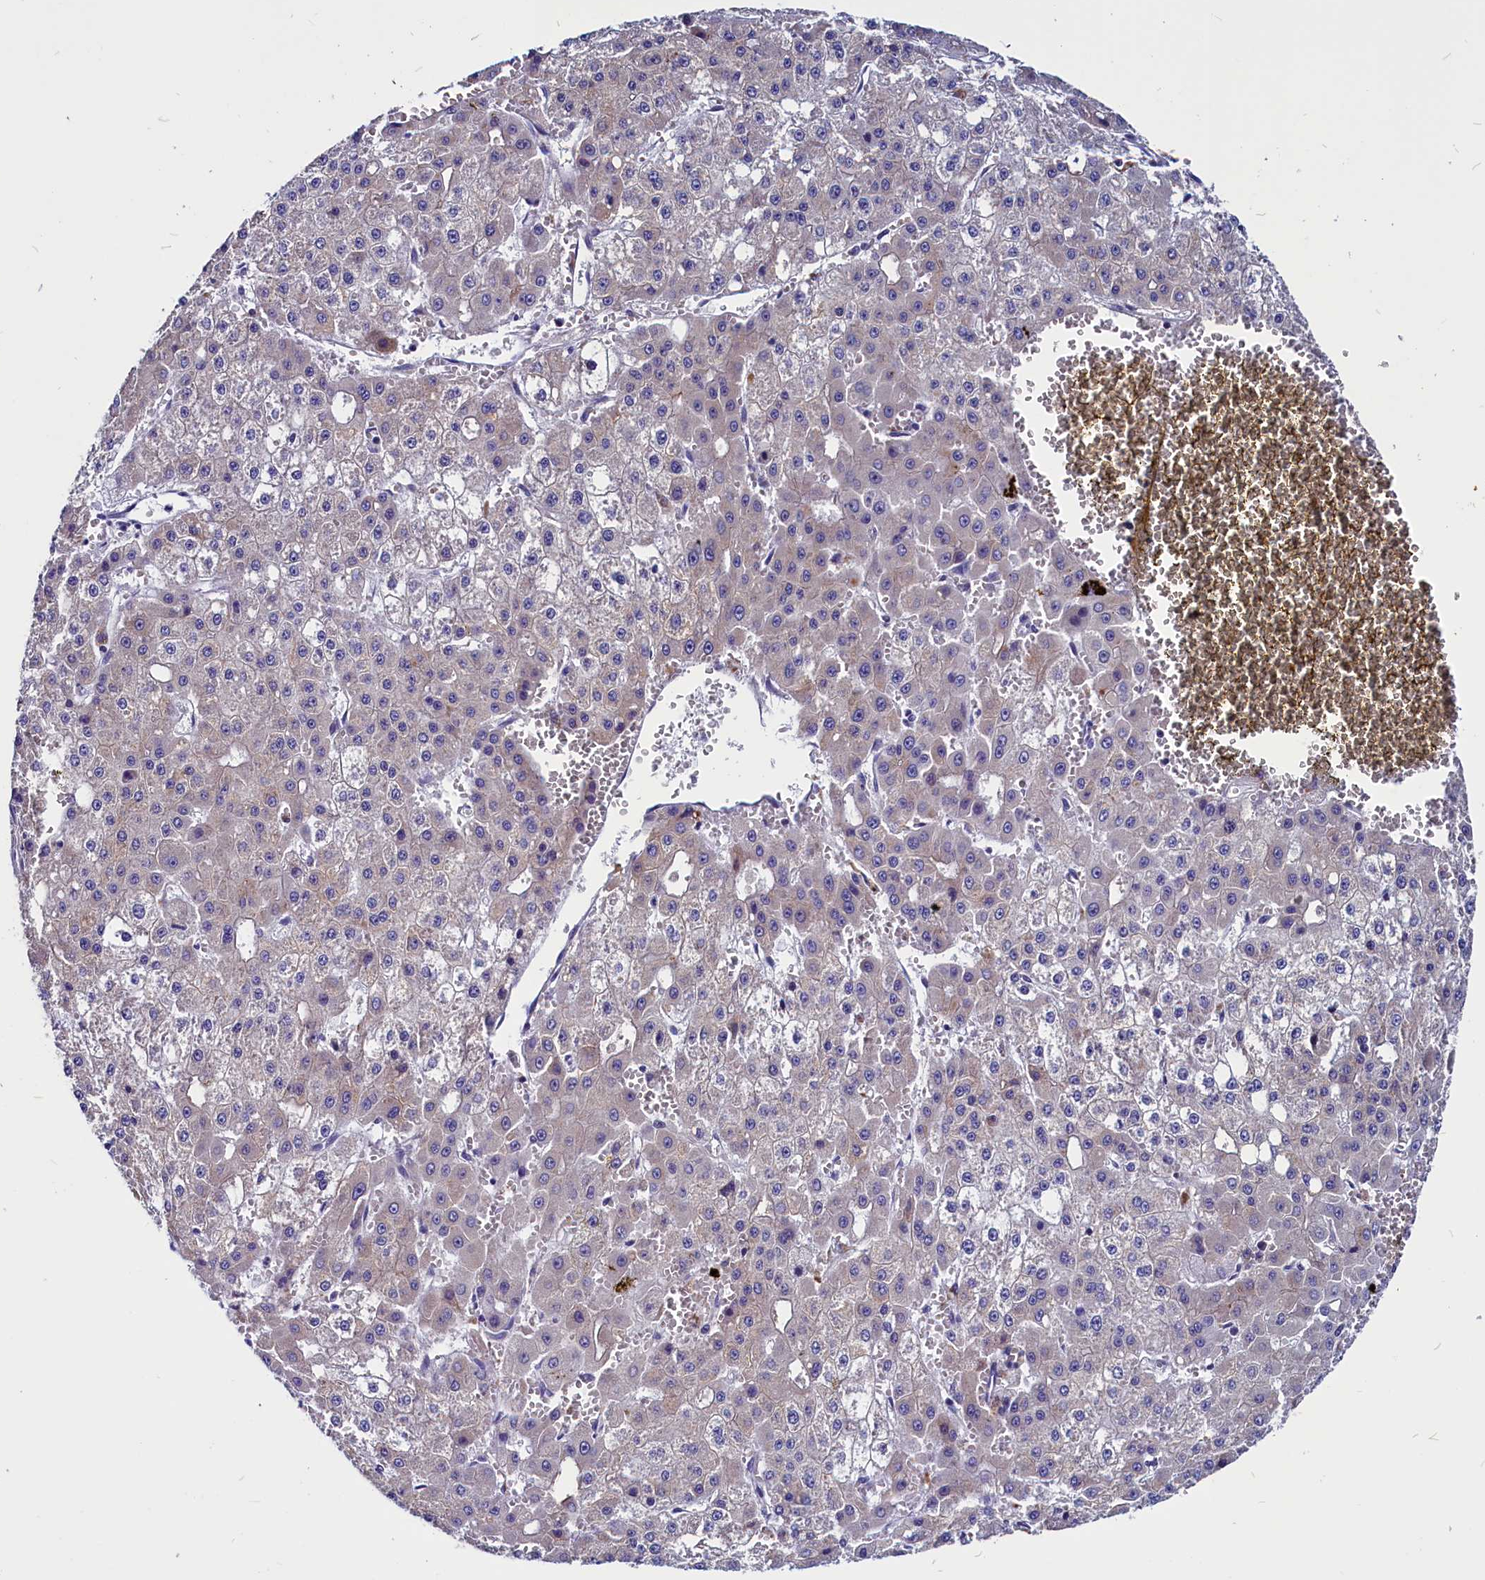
{"staining": {"intensity": "negative", "quantity": "none", "location": "none"}, "tissue": "liver cancer", "cell_type": "Tumor cells", "image_type": "cancer", "snomed": [{"axis": "morphology", "description": "Carcinoma, Hepatocellular, NOS"}, {"axis": "topography", "description": "Liver"}], "caption": "The immunohistochemistry micrograph has no significant expression in tumor cells of liver cancer (hepatocellular carcinoma) tissue.", "gene": "CCBE1", "patient": {"sex": "male", "age": 47}}